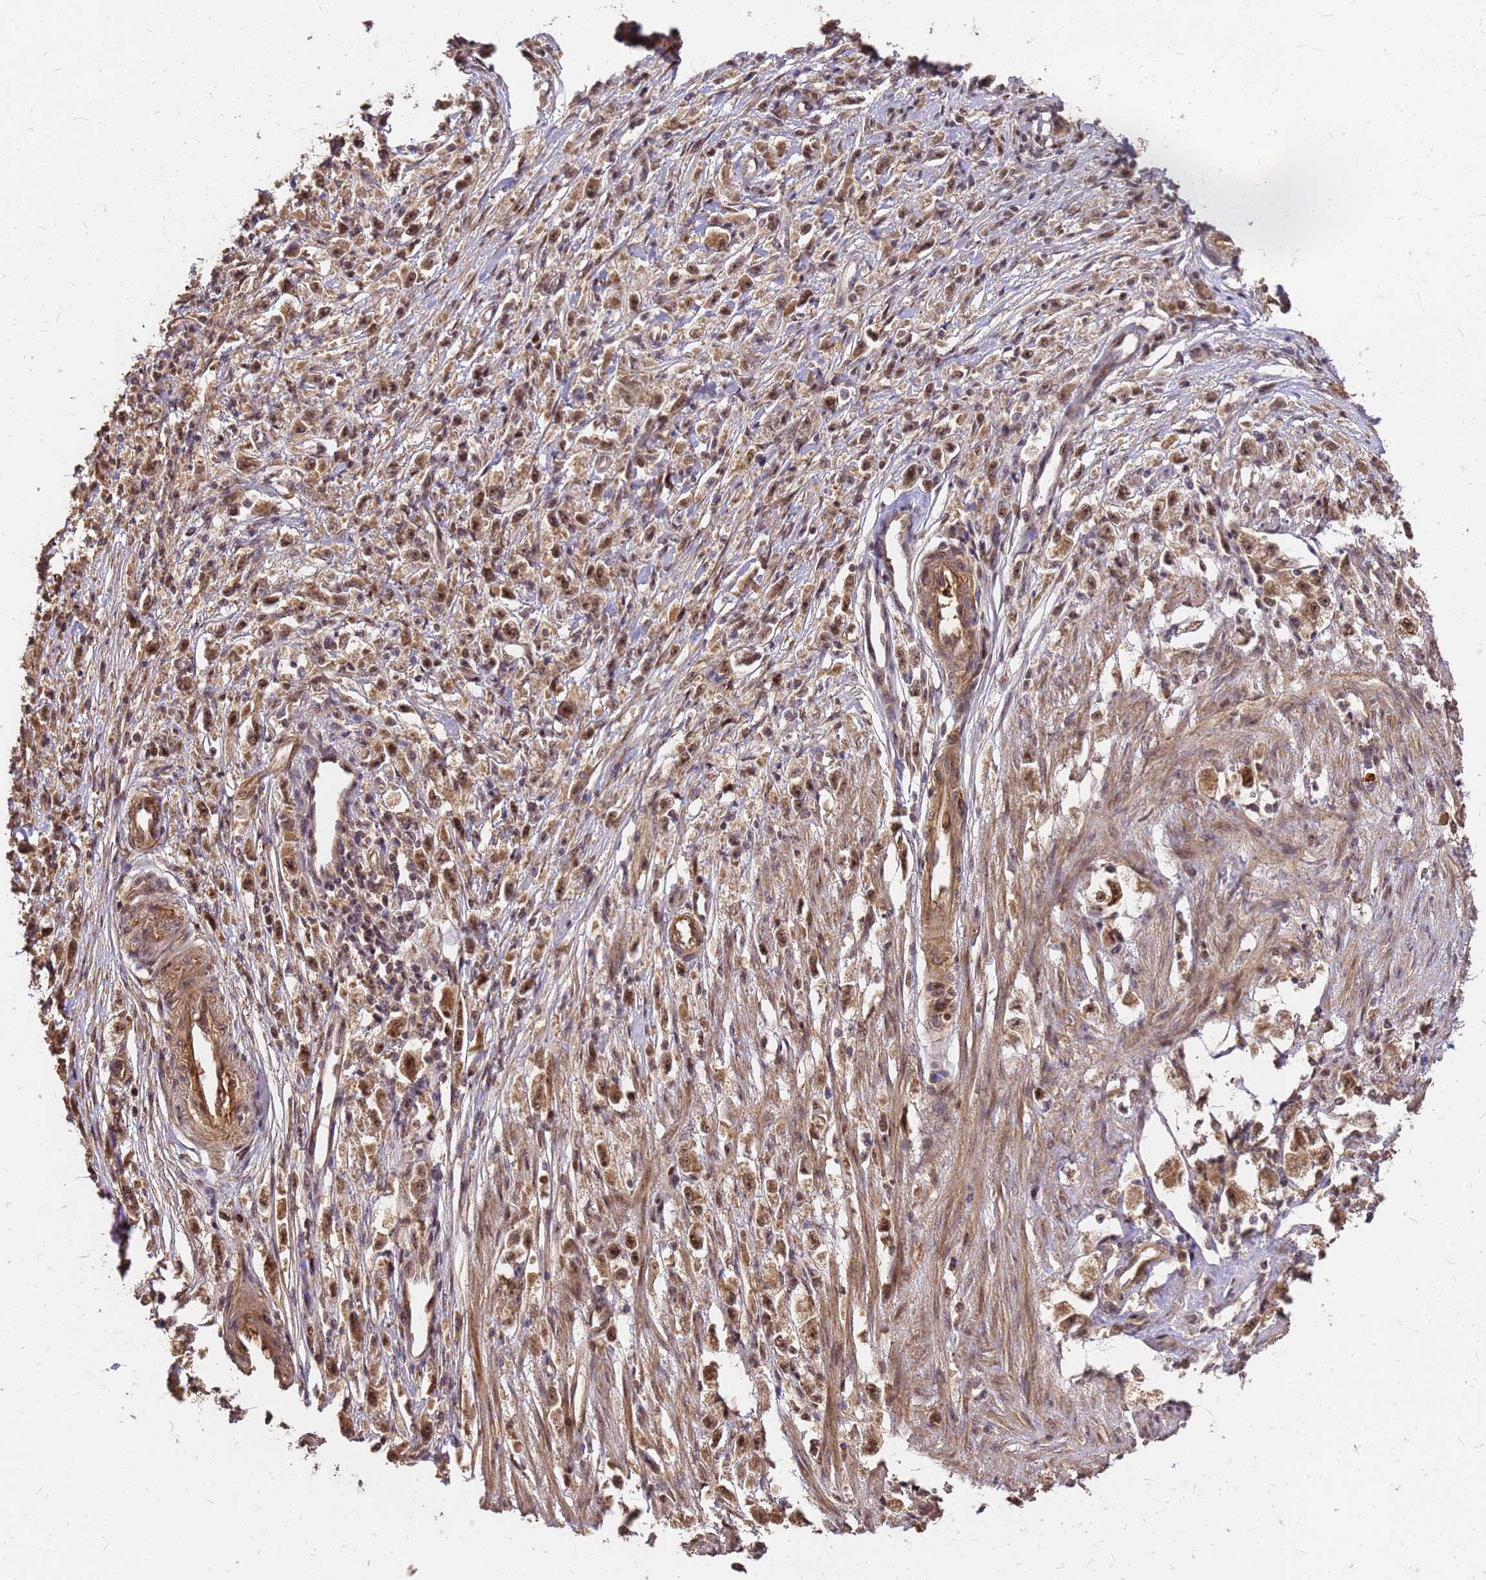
{"staining": {"intensity": "moderate", "quantity": ">75%", "location": "cytoplasmic/membranous,nuclear"}, "tissue": "stomach cancer", "cell_type": "Tumor cells", "image_type": "cancer", "snomed": [{"axis": "morphology", "description": "Adenocarcinoma, NOS"}, {"axis": "topography", "description": "Stomach"}], "caption": "Stomach adenocarcinoma was stained to show a protein in brown. There is medium levels of moderate cytoplasmic/membranous and nuclear staining in approximately >75% of tumor cells. (DAB (3,3'-diaminobenzidine) IHC, brown staining for protein, blue staining for nuclei).", "gene": "GPATCH8", "patient": {"sex": "female", "age": 59}}